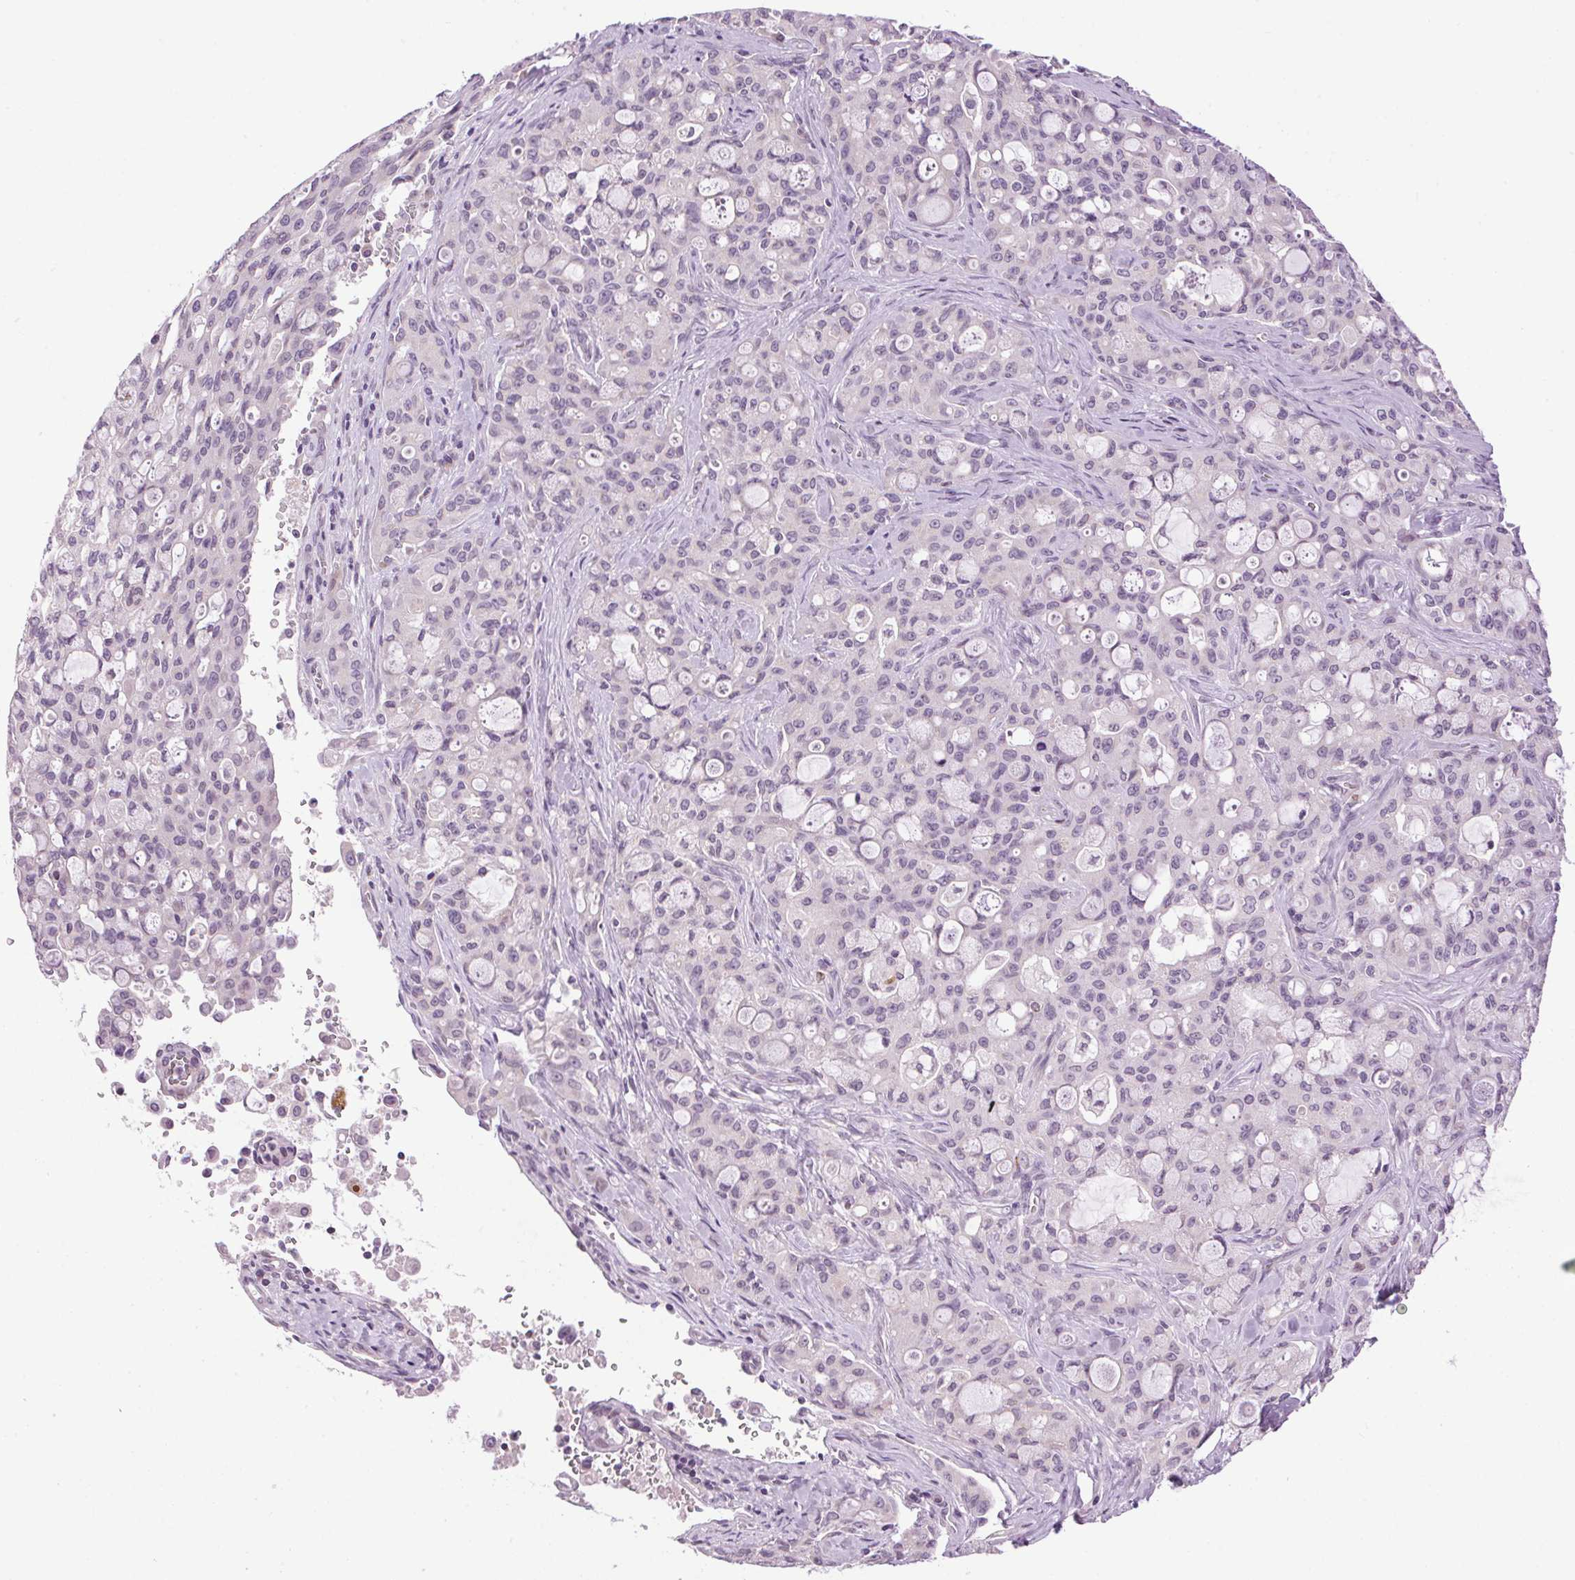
{"staining": {"intensity": "negative", "quantity": "none", "location": "none"}, "tissue": "lung cancer", "cell_type": "Tumor cells", "image_type": "cancer", "snomed": [{"axis": "morphology", "description": "Adenocarcinoma, NOS"}, {"axis": "topography", "description": "Lung"}], "caption": "Immunohistochemical staining of human lung cancer displays no significant positivity in tumor cells.", "gene": "SMIM13", "patient": {"sex": "female", "age": 44}}